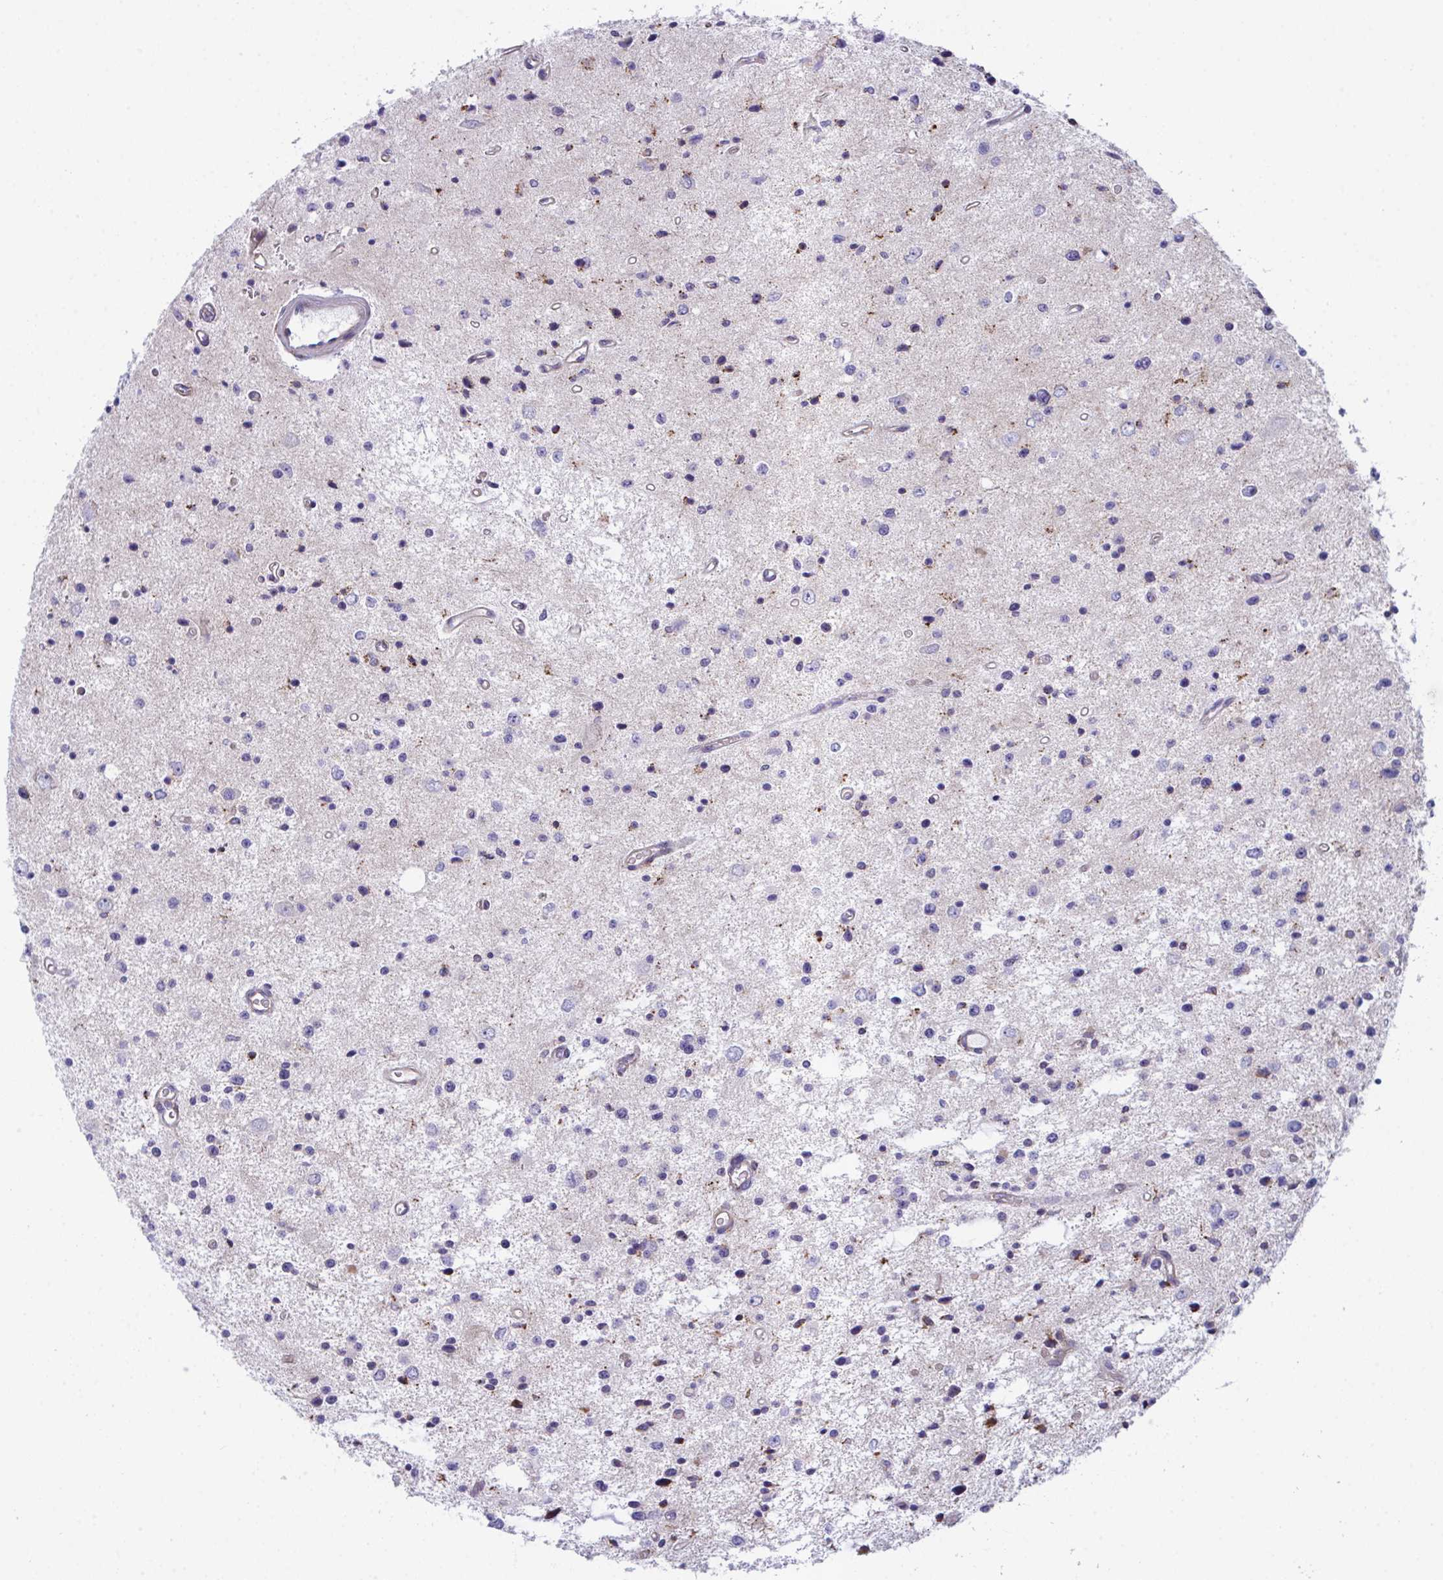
{"staining": {"intensity": "moderate", "quantity": "<25%", "location": "cytoplasmic/membranous"}, "tissue": "glioma", "cell_type": "Tumor cells", "image_type": "cancer", "snomed": [{"axis": "morphology", "description": "Glioma, malignant, Low grade"}, {"axis": "topography", "description": "Brain"}], "caption": "Tumor cells show low levels of moderate cytoplasmic/membranous staining in approximately <25% of cells in glioma.", "gene": "PEAK3", "patient": {"sex": "male", "age": 43}}